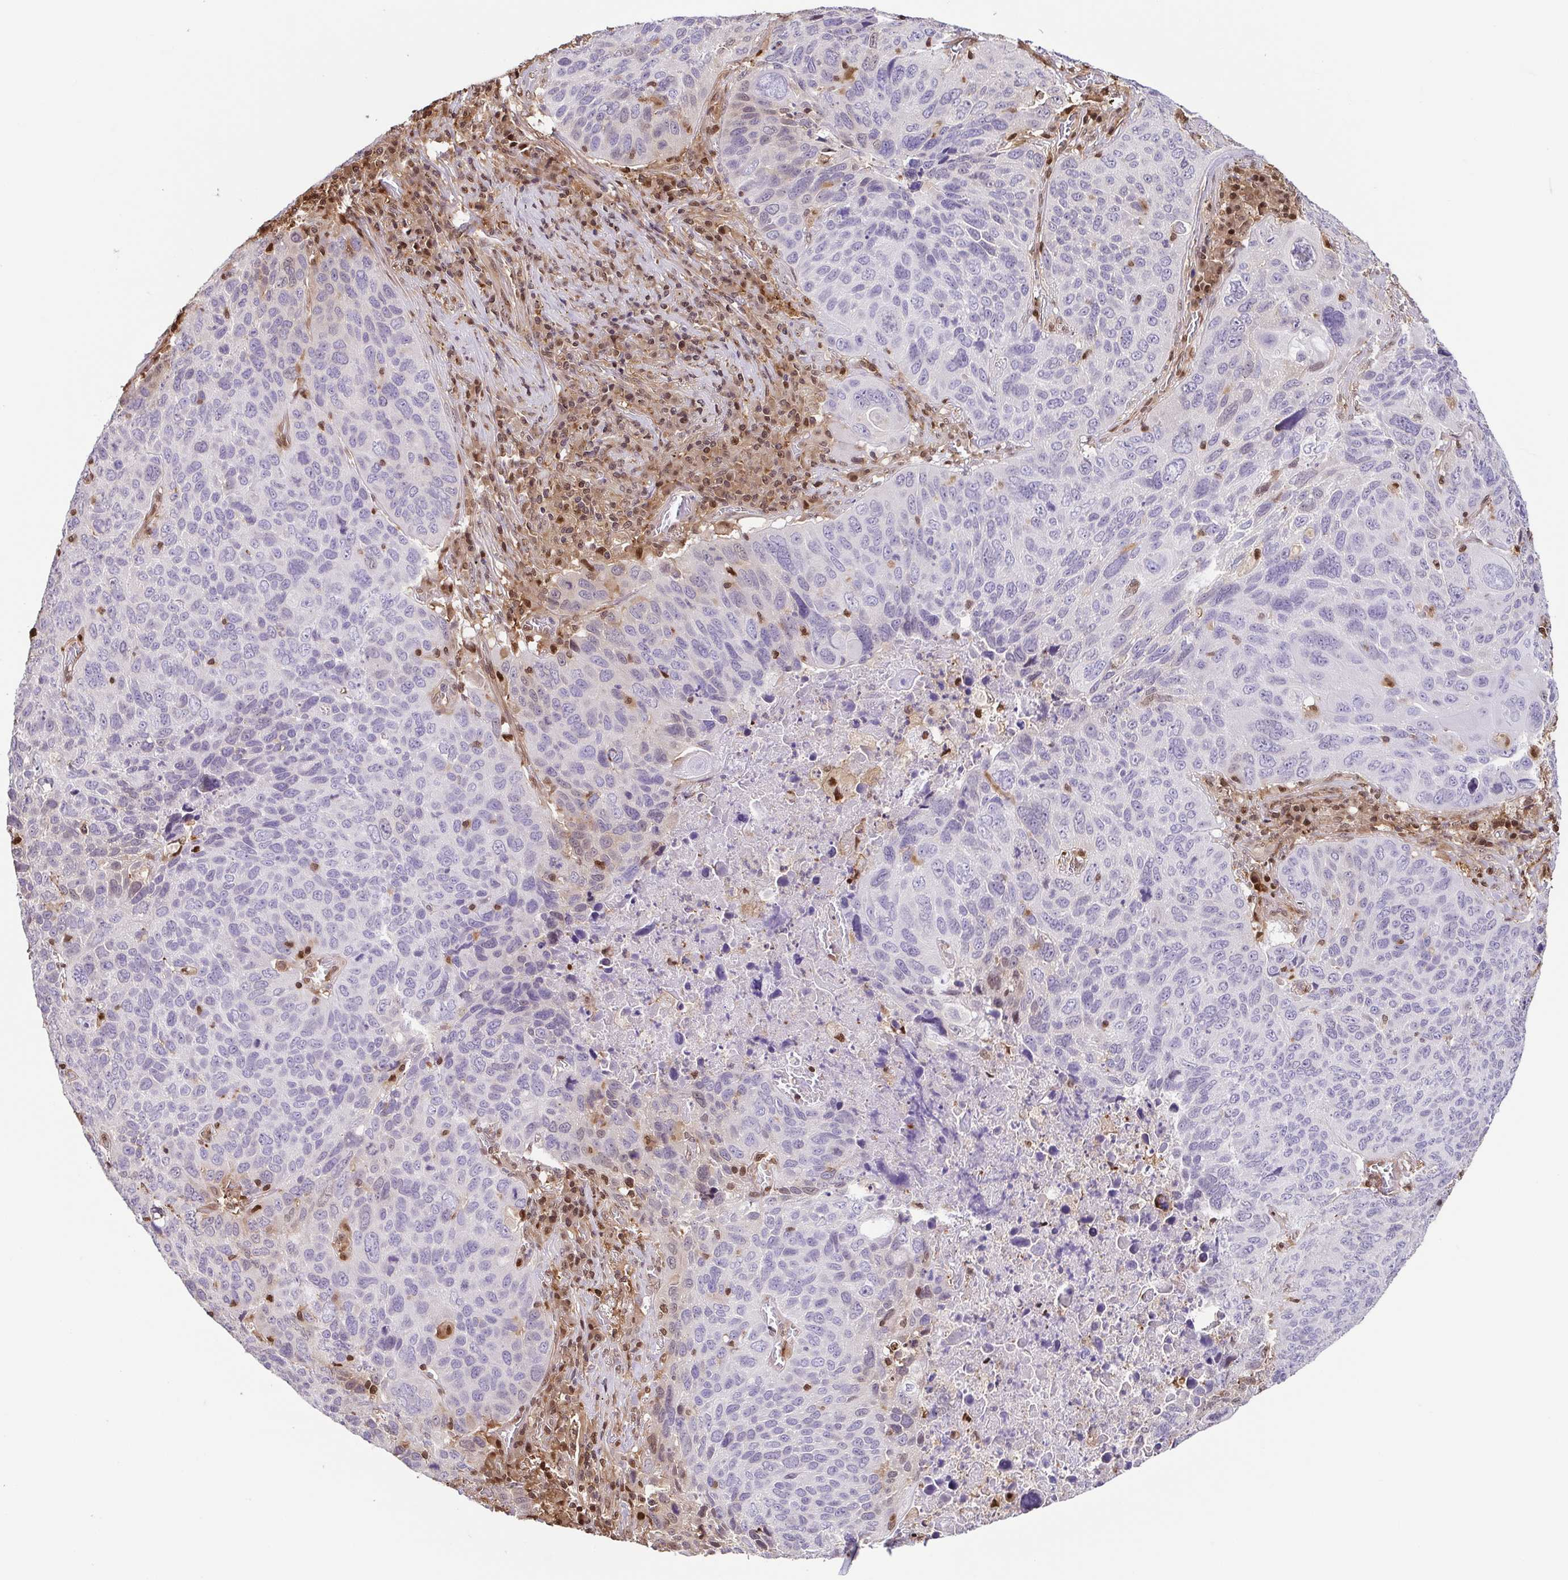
{"staining": {"intensity": "negative", "quantity": "none", "location": "none"}, "tissue": "lung cancer", "cell_type": "Tumor cells", "image_type": "cancer", "snomed": [{"axis": "morphology", "description": "Squamous cell carcinoma, NOS"}, {"axis": "topography", "description": "Lung"}], "caption": "This is a micrograph of IHC staining of squamous cell carcinoma (lung), which shows no expression in tumor cells.", "gene": "PSMB9", "patient": {"sex": "male", "age": 68}}